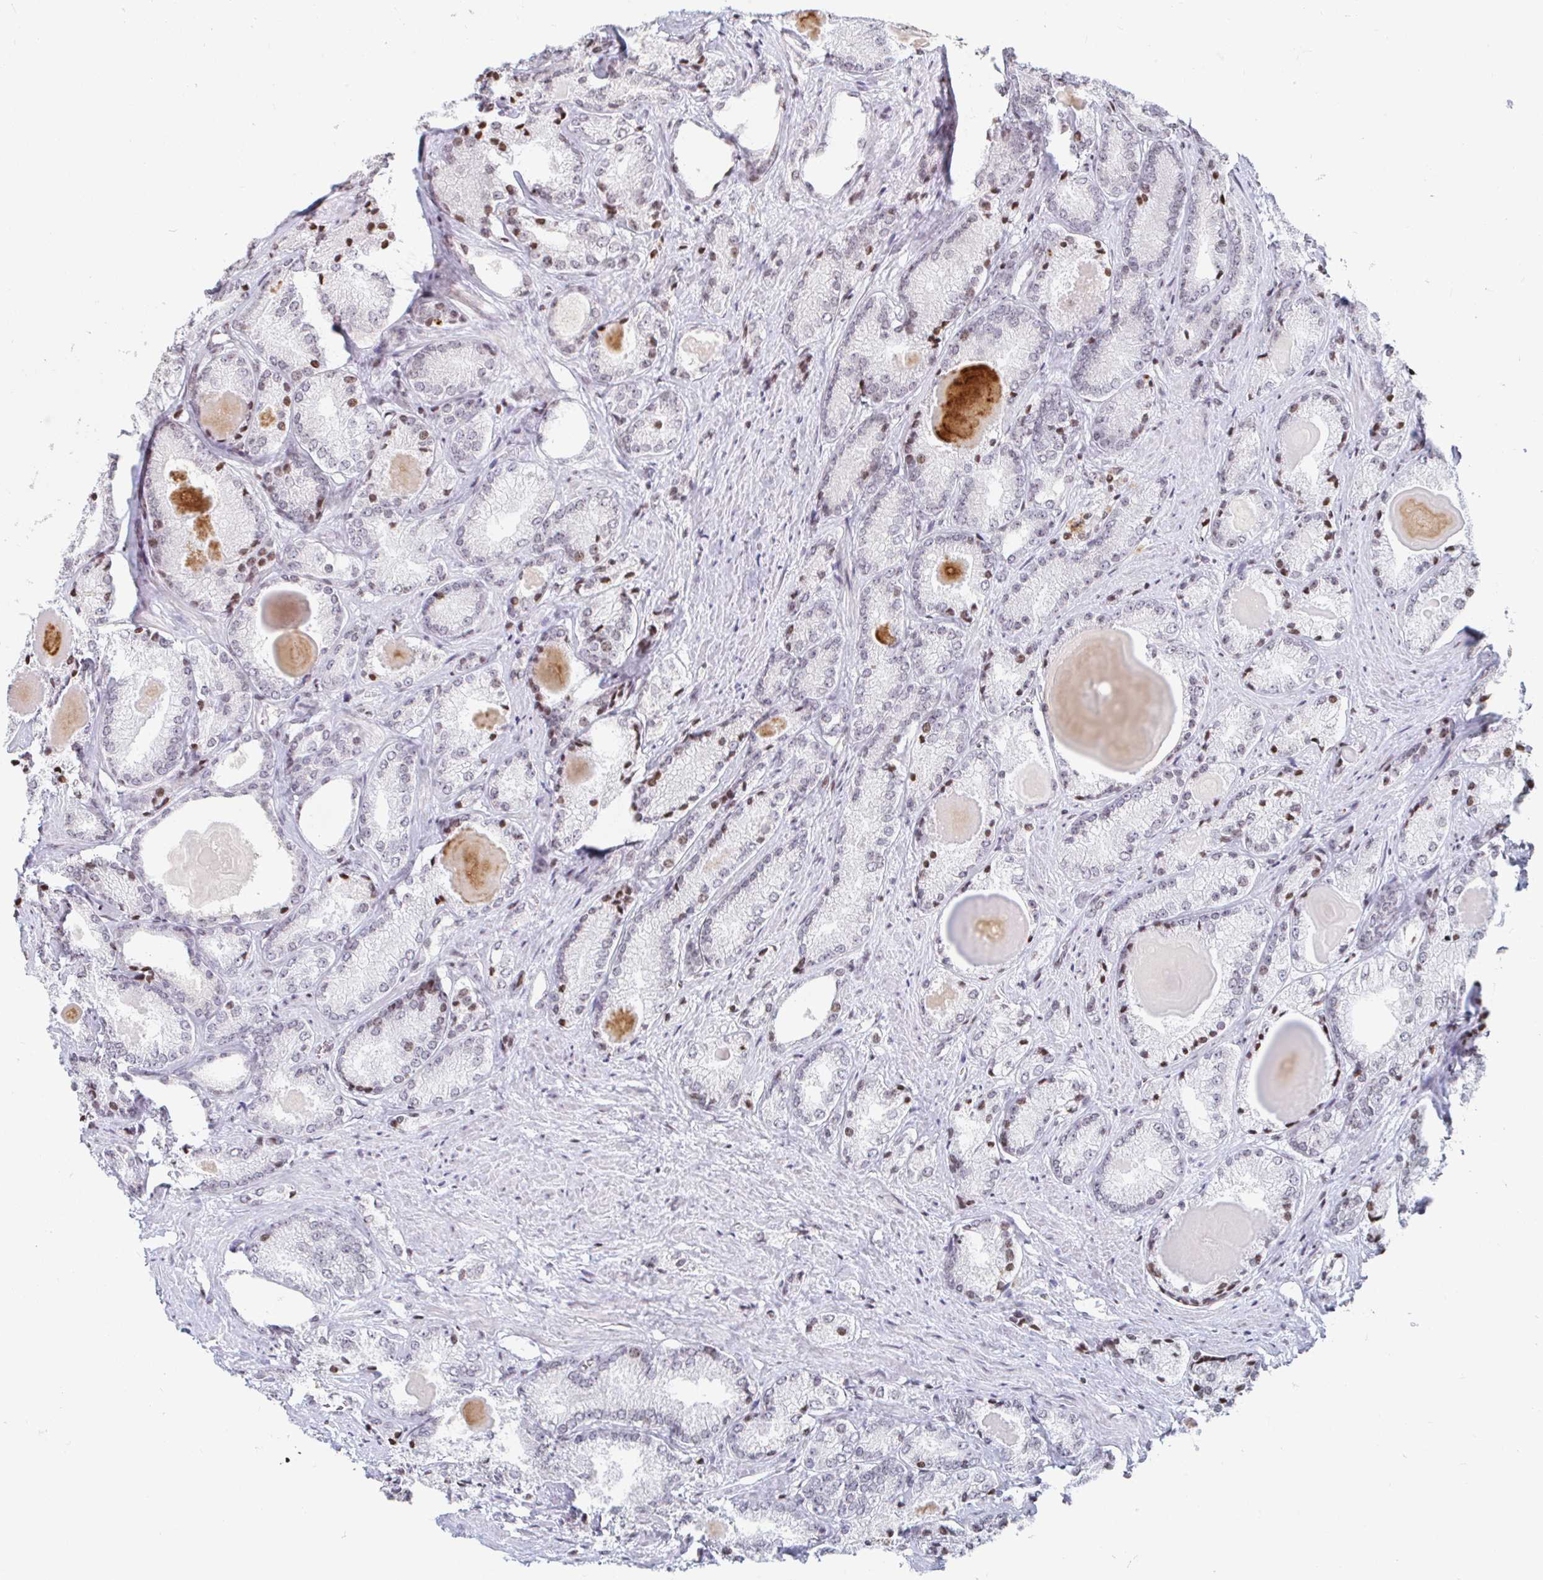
{"staining": {"intensity": "weak", "quantity": "<25%", "location": "nuclear"}, "tissue": "prostate cancer", "cell_type": "Tumor cells", "image_type": "cancer", "snomed": [{"axis": "morphology", "description": "Adenocarcinoma, NOS"}, {"axis": "morphology", "description": "Adenocarcinoma, Low grade"}, {"axis": "topography", "description": "Prostate"}], "caption": "IHC image of neoplastic tissue: human prostate cancer stained with DAB (3,3'-diaminobenzidine) demonstrates no significant protein staining in tumor cells. Brightfield microscopy of immunohistochemistry (IHC) stained with DAB (brown) and hematoxylin (blue), captured at high magnification.", "gene": "HOXC10", "patient": {"sex": "male", "age": 68}}